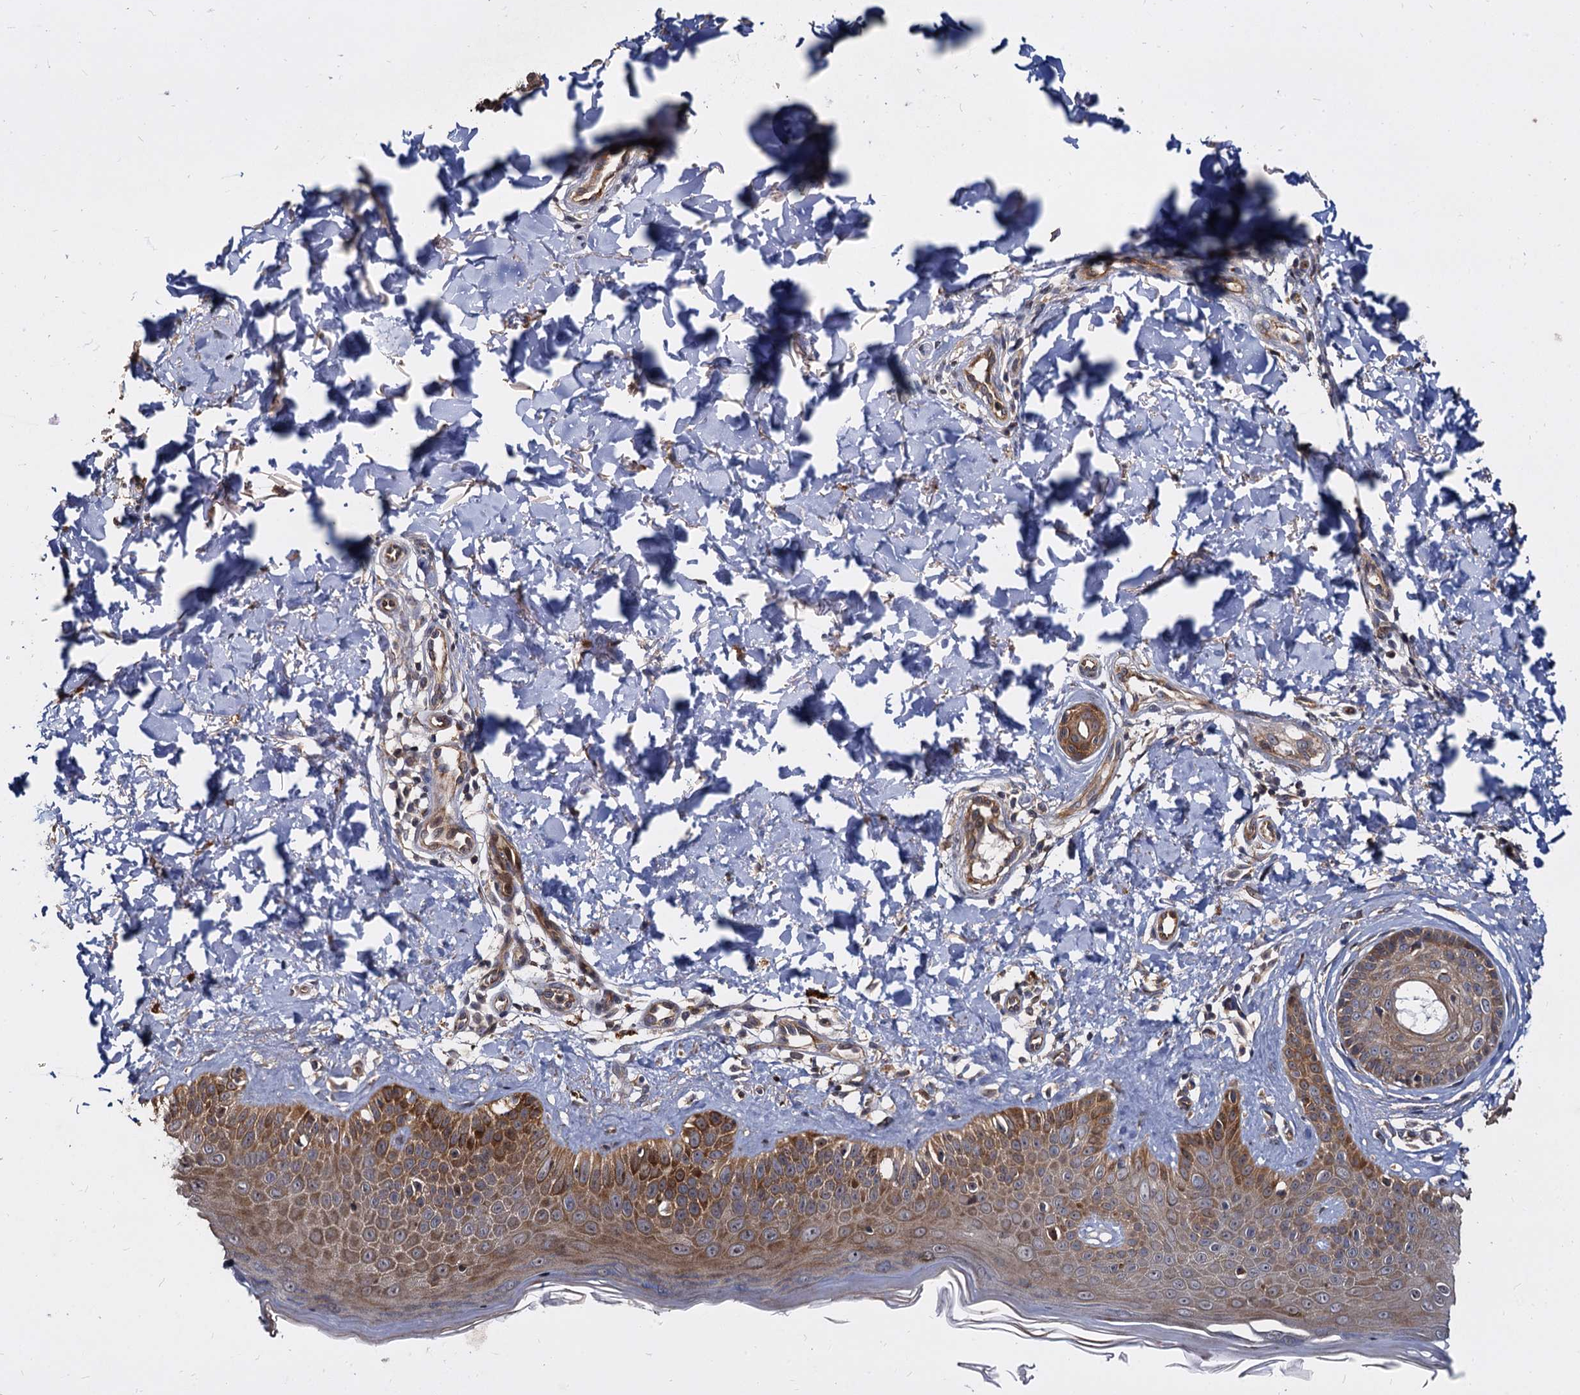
{"staining": {"intensity": "weak", "quantity": ">75%", "location": "cytoplasmic/membranous"}, "tissue": "skin", "cell_type": "Fibroblasts", "image_type": "normal", "snomed": [{"axis": "morphology", "description": "Normal tissue, NOS"}, {"axis": "topography", "description": "Skin"}], "caption": "DAB immunohistochemical staining of unremarkable skin demonstrates weak cytoplasmic/membranous protein positivity in about >75% of fibroblasts. (DAB (3,3'-diaminobenzidine) IHC with brightfield microscopy, high magnification).", "gene": "WWC3", "patient": {"sex": "male", "age": 52}}